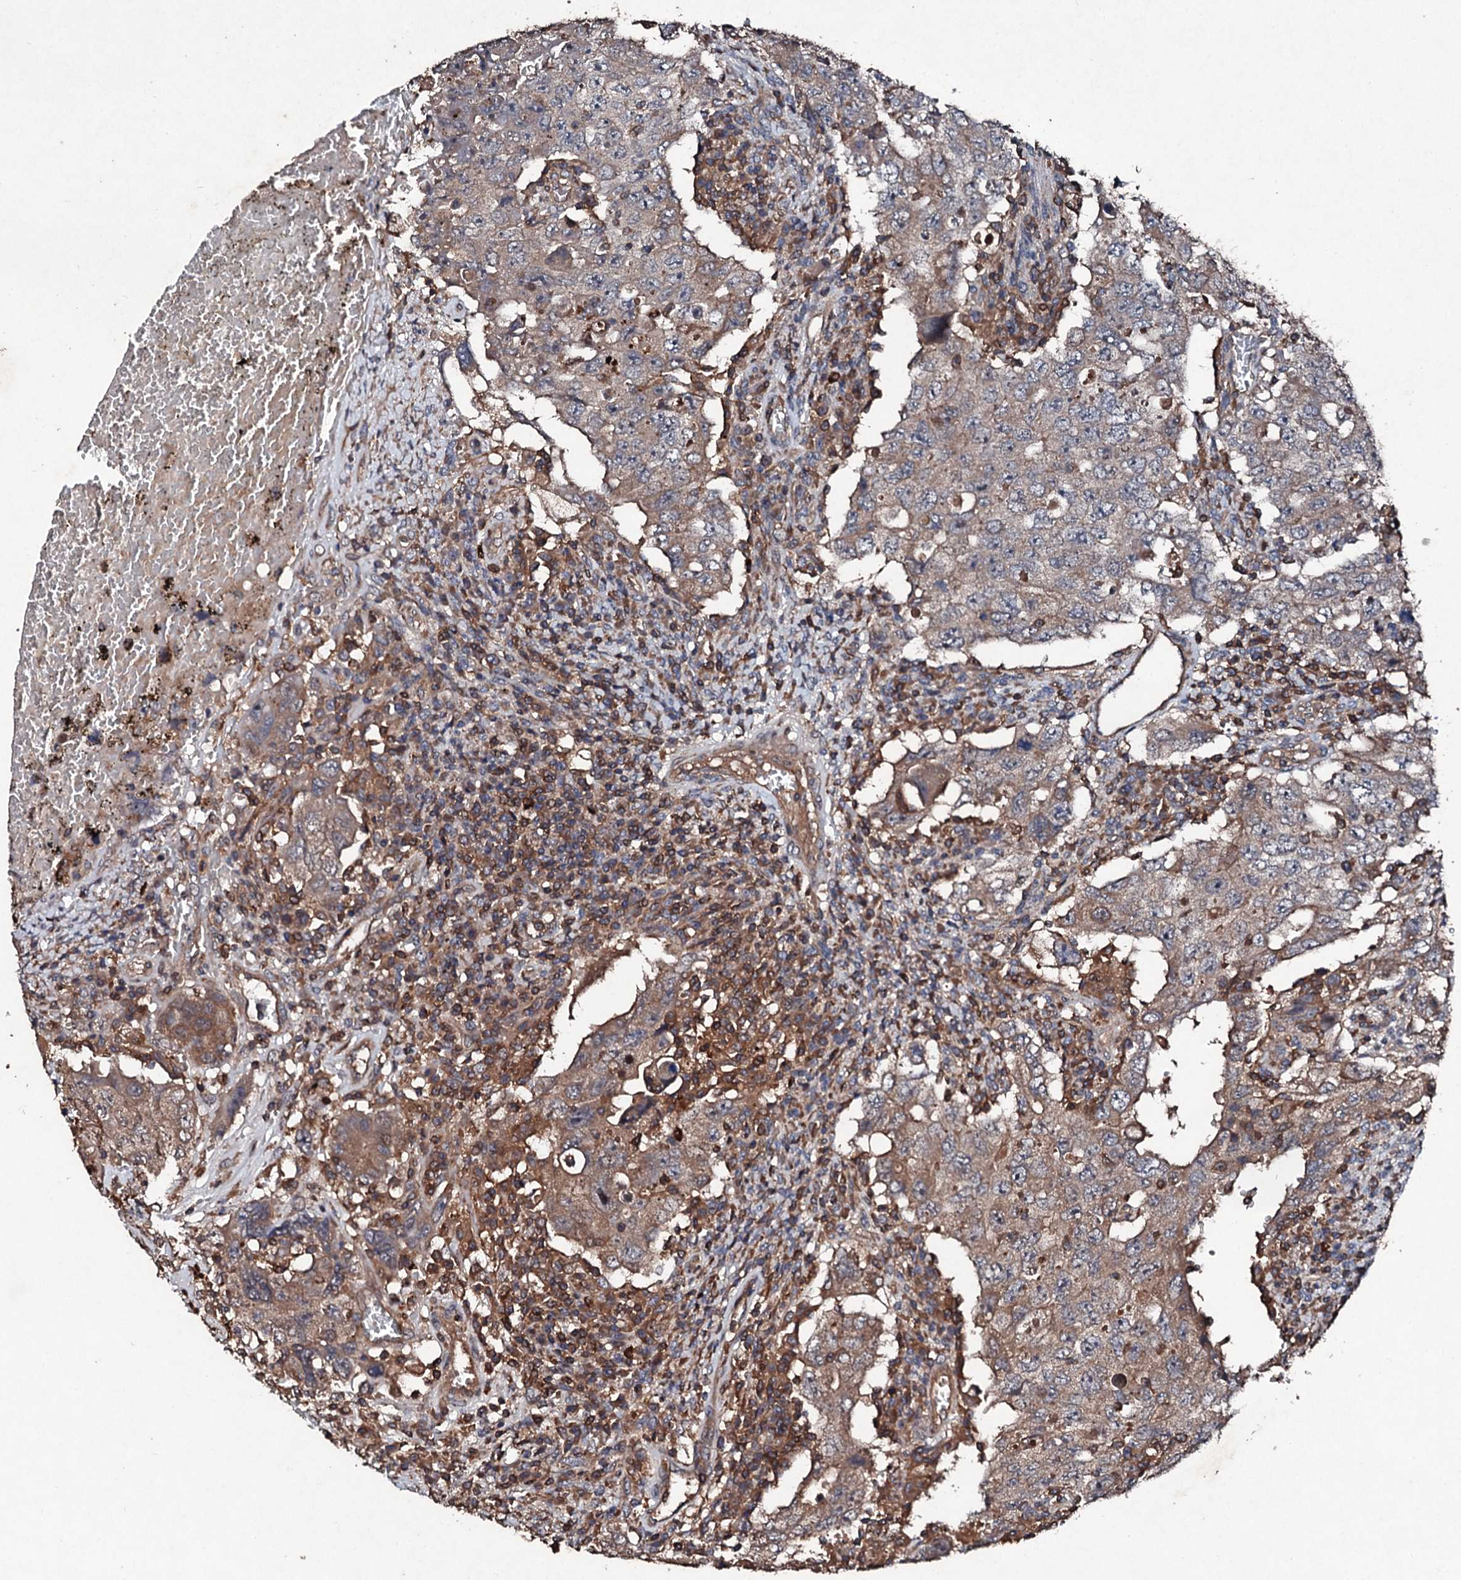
{"staining": {"intensity": "moderate", "quantity": ">75%", "location": "cytoplasmic/membranous"}, "tissue": "testis cancer", "cell_type": "Tumor cells", "image_type": "cancer", "snomed": [{"axis": "morphology", "description": "Carcinoma, Embryonal, NOS"}, {"axis": "topography", "description": "Testis"}], "caption": "Embryonal carcinoma (testis) tissue reveals moderate cytoplasmic/membranous staining in about >75% of tumor cells The staining is performed using DAB brown chromogen to label protein expression. The nuclei are counter-stained blue using hematoxylin.", "gene": "KERA", "patient": {"sex": "male", "age": 26}}